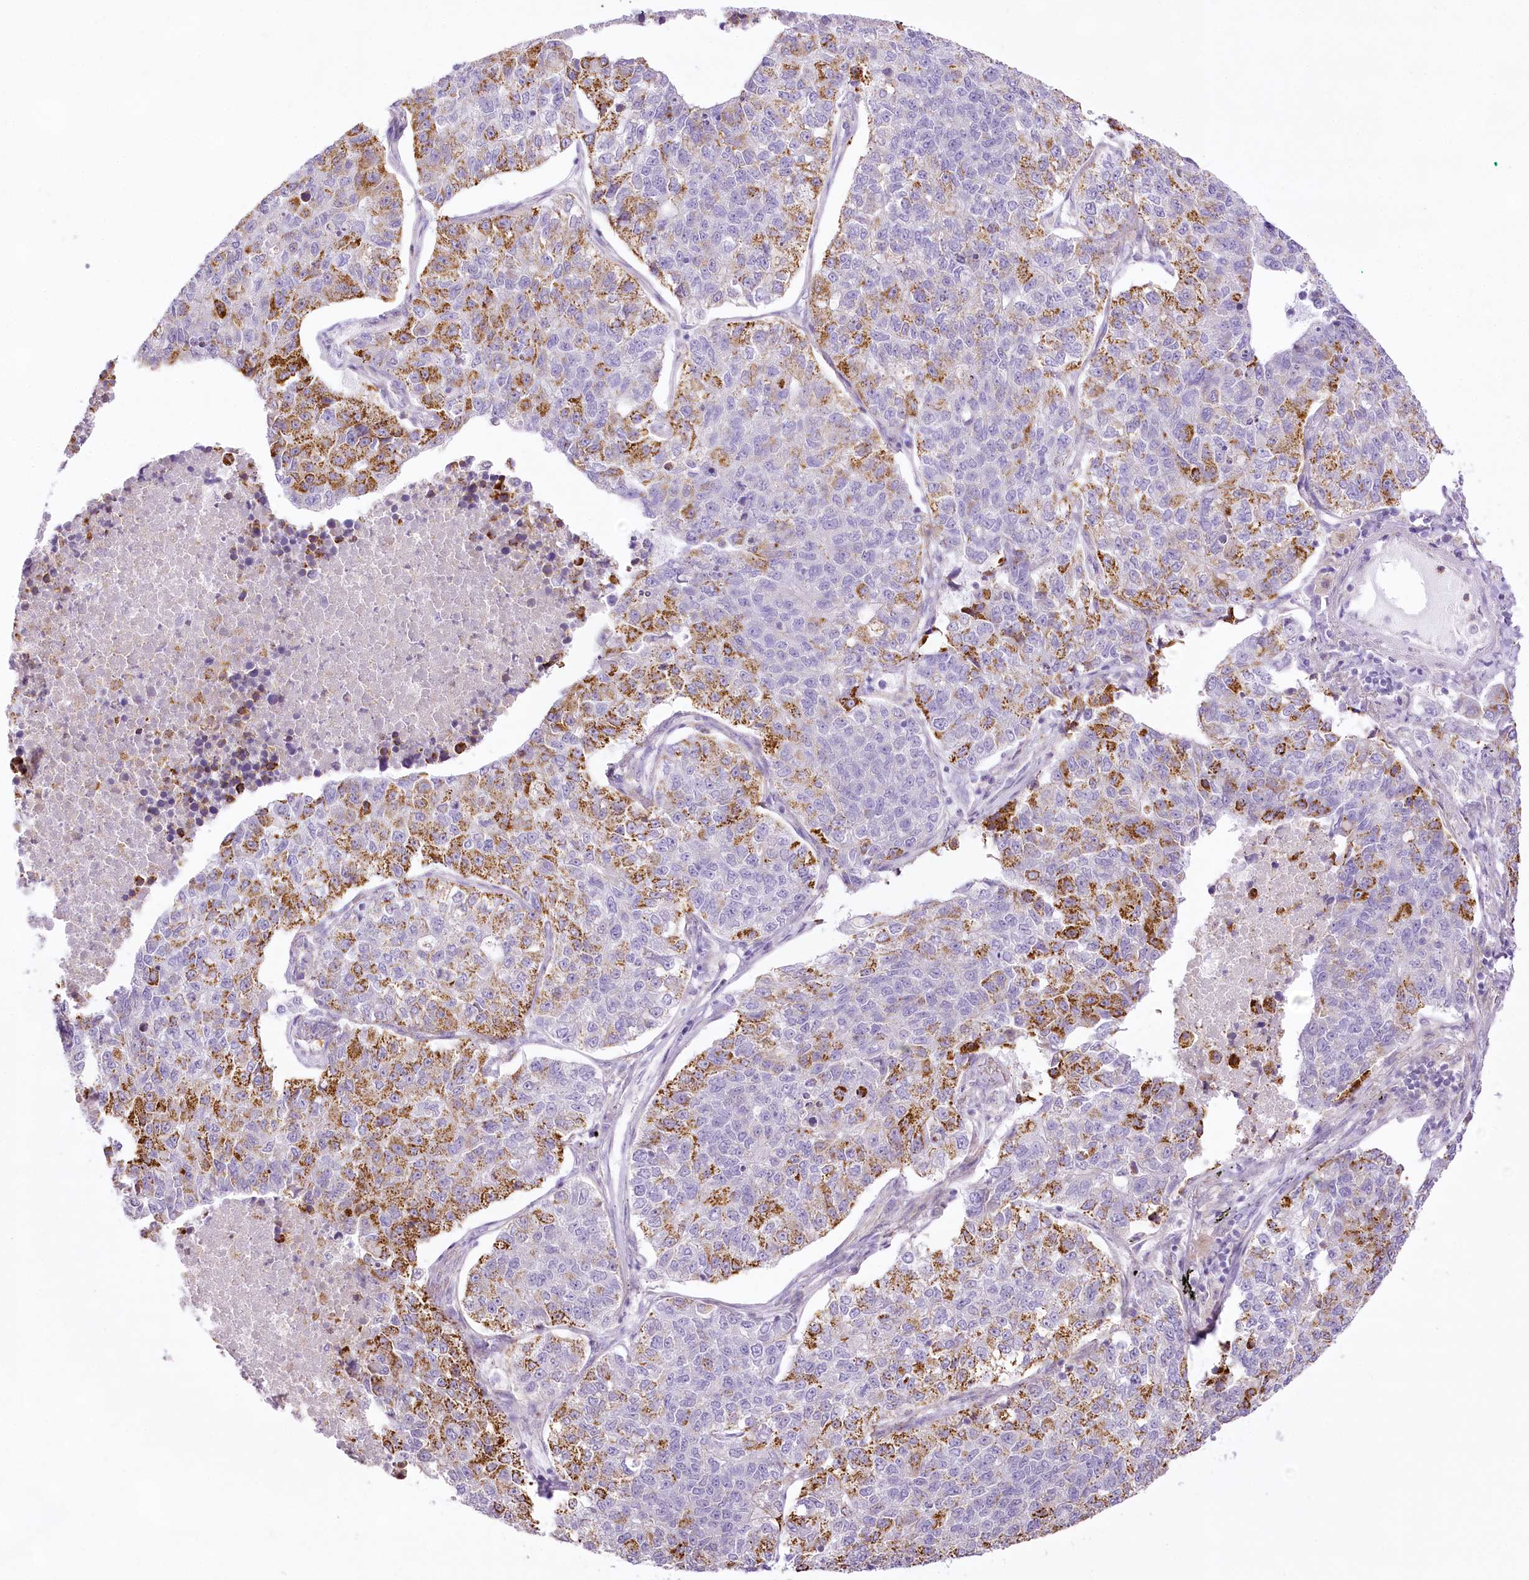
{"staining": {"intensity": "moderate", "quantity": "25%-75%", "location": "cytoplasmic/membranous"}, "tissue": "lung cancer", "cell_type": "Tumor cells", "image_type": "cancer", "snomed": [{"axis": "morphology", "description": "Adenocarcinoma, NOS"}, {"axis": "topography", "description": "Lung"}], "caption": "There is medium levels of moderate cytoplasmic/membranous positivity in tumor cells of adenocarcinoma (lung), as demonstrated by immunohistochemical staining (brown color).", "gene": "CCDC30", "patient": {"sex": "male", "age": 49}}